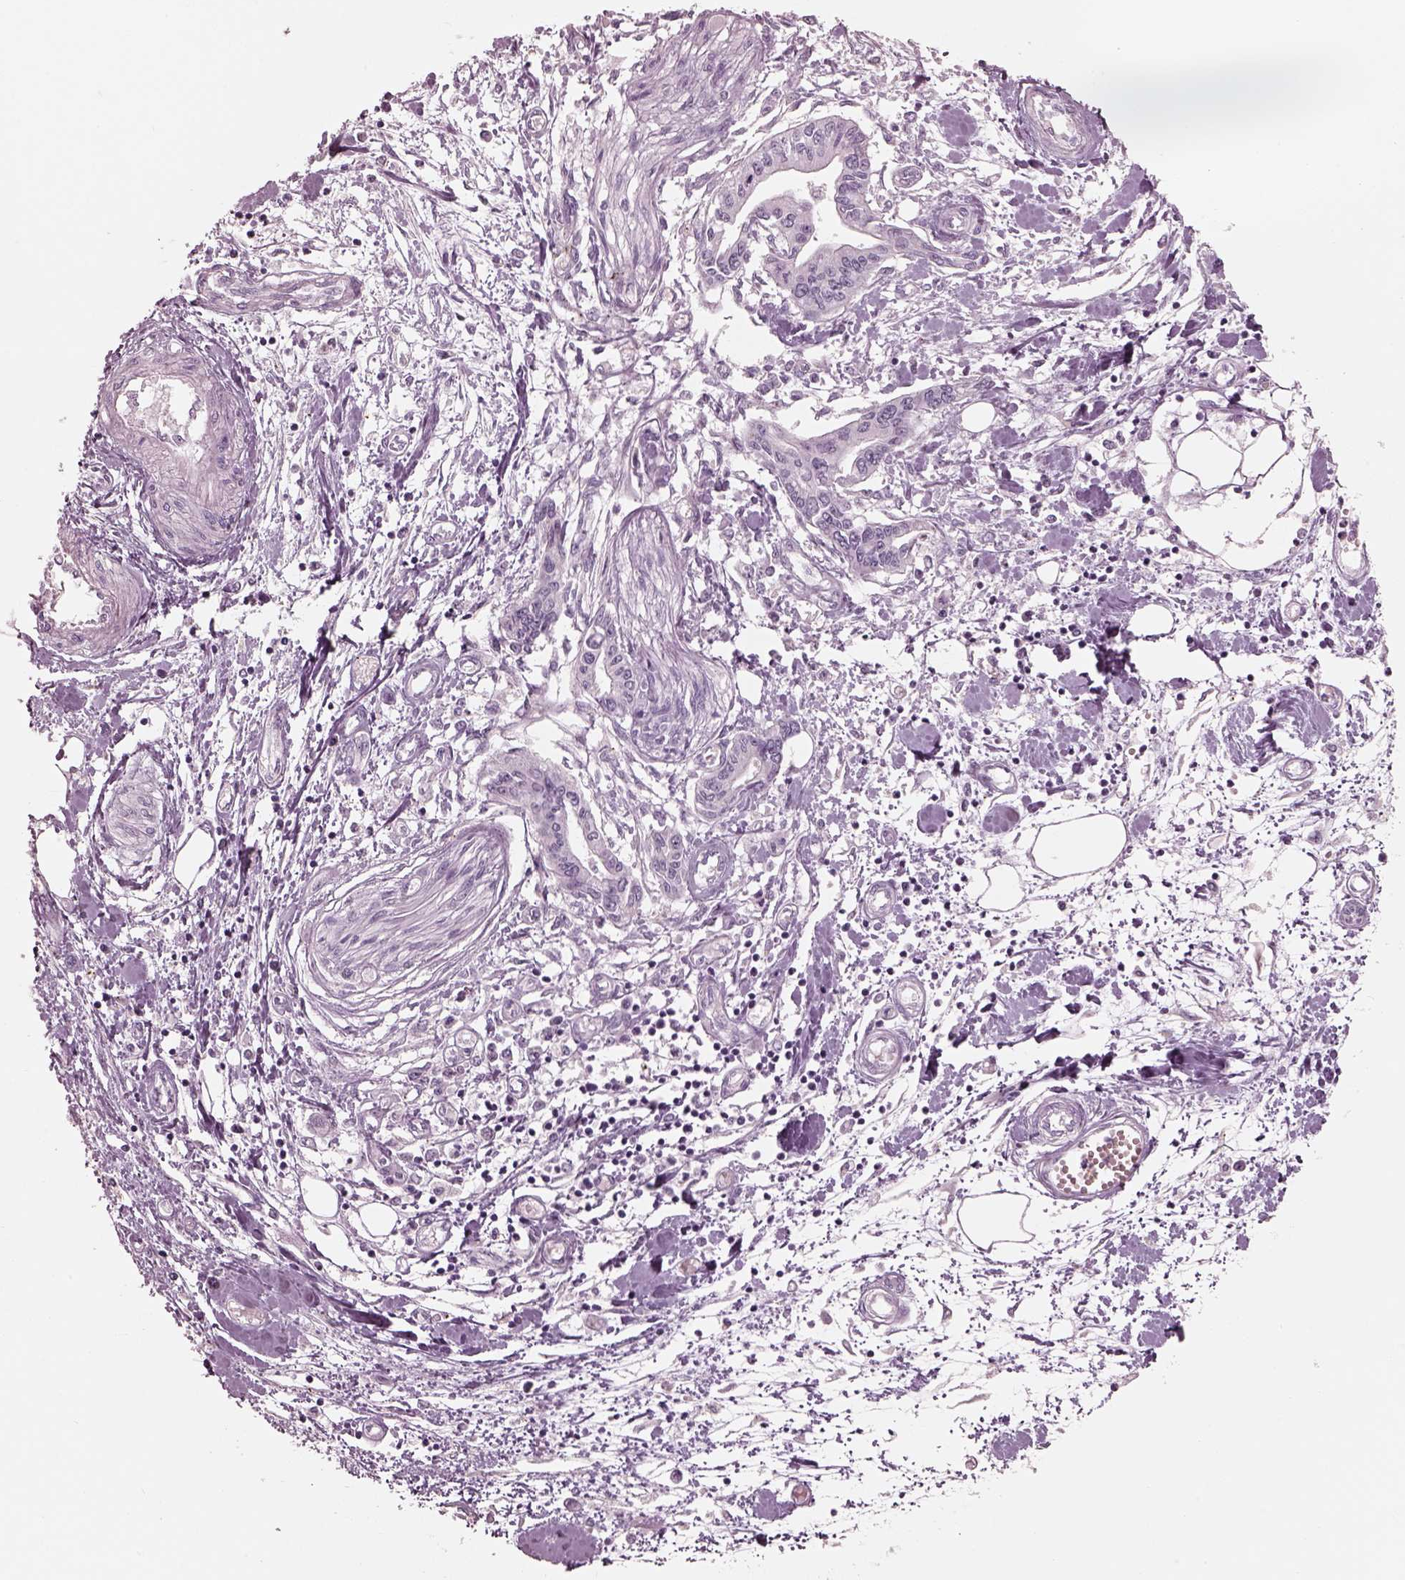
{"staining": {"intensity": "negative", "quantity": "none", "location": "none"}, "tissue": "pancreatic cancer", "cell_type": "Tumor cells", "image_type": "cancer", "snomed": [{"axis": "morphology", "description": "Adenocarcinoma, NOS"}, {"axis": "topography", "description": "Pancreas"}], "caption": "An immunohistochemistry (IHC) image of pancreatic cancer is shown. There is no staining in tumor cells of pancreatic cancer. Brightfield microscopy of IHC stained with DAB (3,3'-diaminobenzidine) (brown) and hematoxylin (blue), captured at high magnification.", "gene": "KRTAP24-1", "patient": {"sex": "male", "age": 60}}